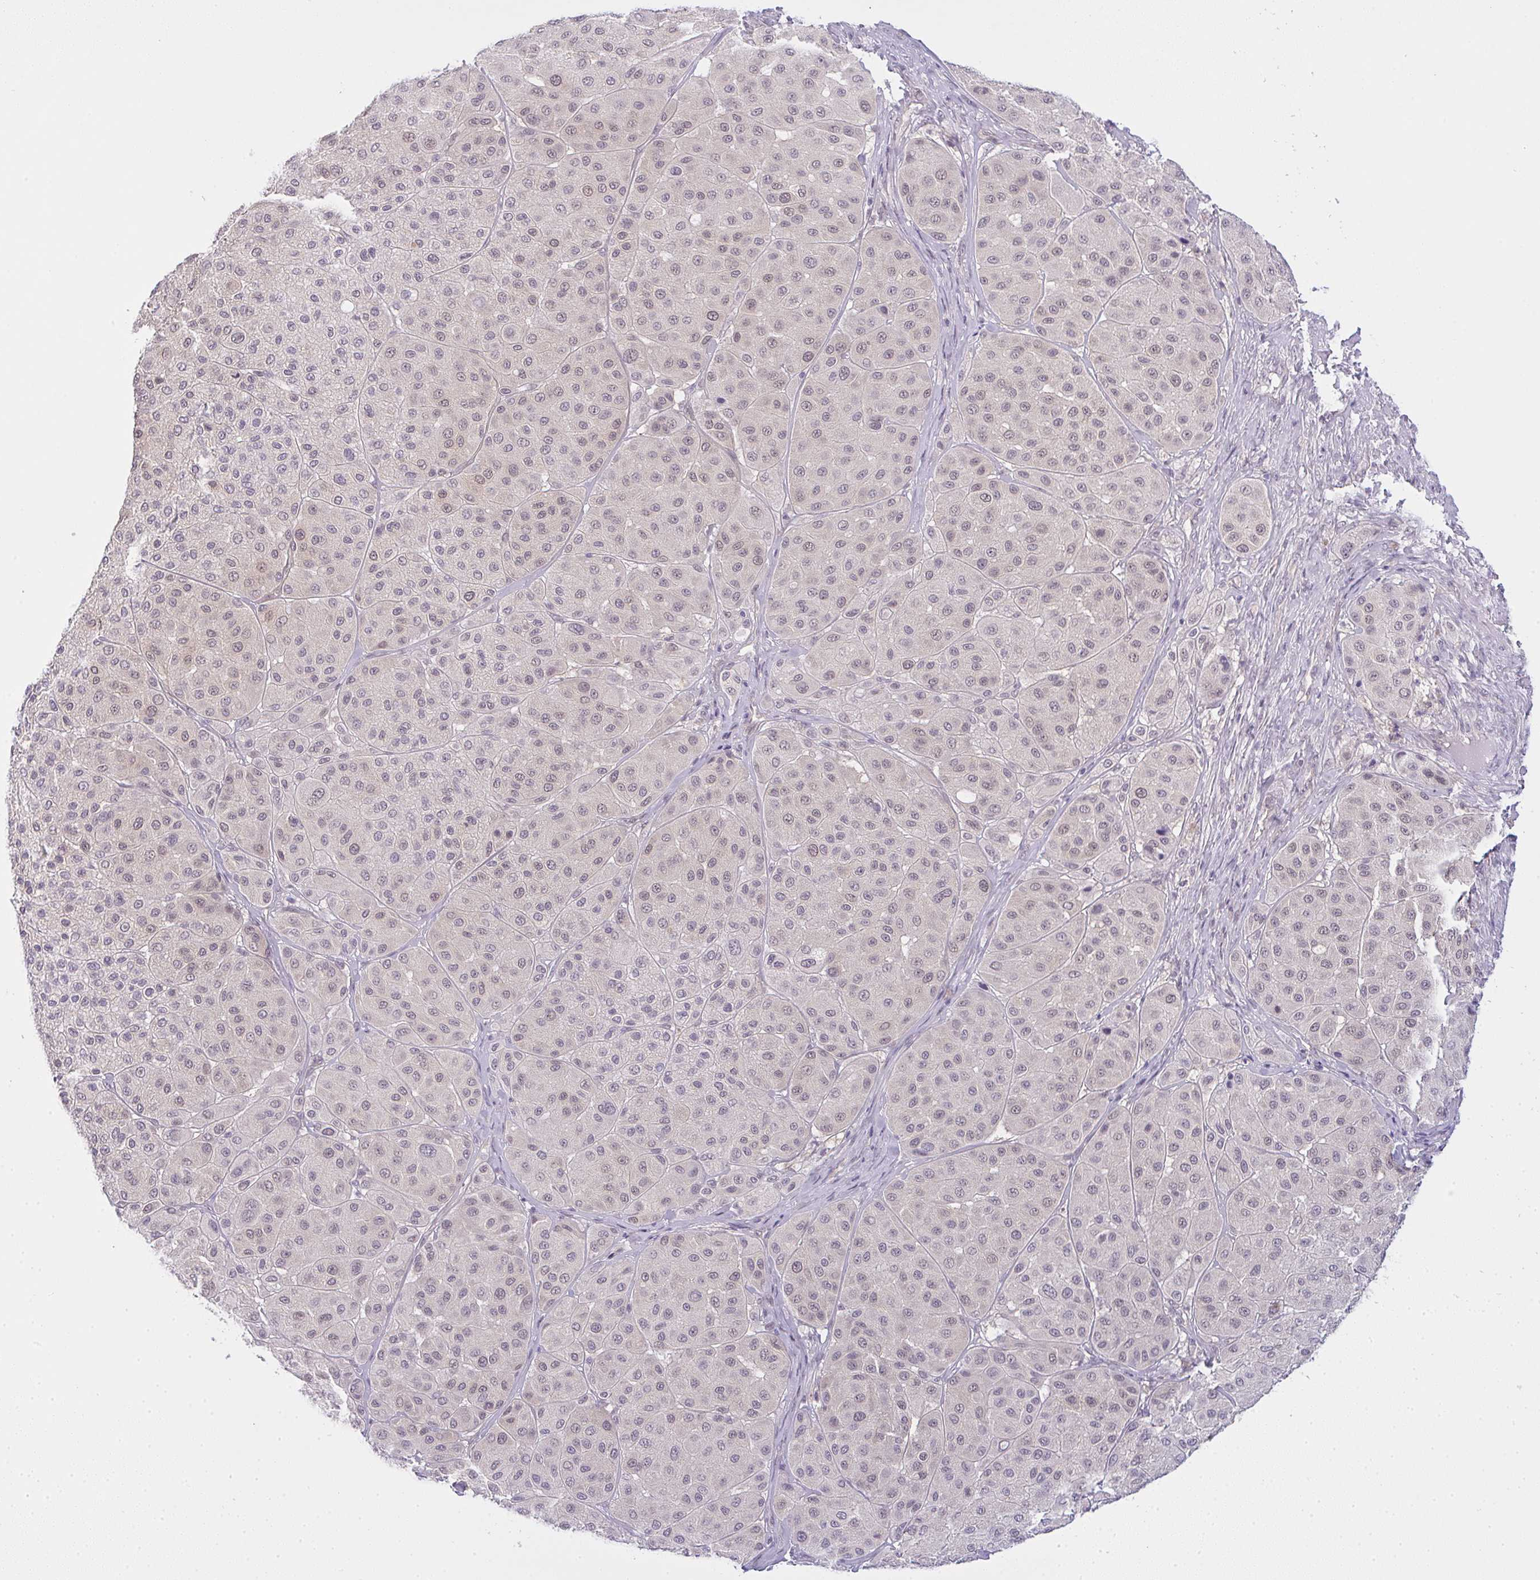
{"staining": {"intensity": "weak", "quantity": "25%-75%", "location": "nuclear"}, "tissue": "melanoma", "cell_type": "Tumor cells", "image_type": "cancer", "snomed": [{"axis": "morphology", "description": "Malignant melanoma, Metastatic site"}, {"axis": "topography", "description": "Smooth muscle"}], "caption": "Protein staining of melanoma tissue exhibits weak nuclear positivity in approximately 25%-75% of tumor cells. The staining was performed using DAB (3,3'-diaminobenzidine) to visualize the protein expression in brown, while the nuclei were stained in blue with hematoxylin (Magnification: 20x).", "gene": "CSE1L", "patient": {"sex": "male", "age": 41}}